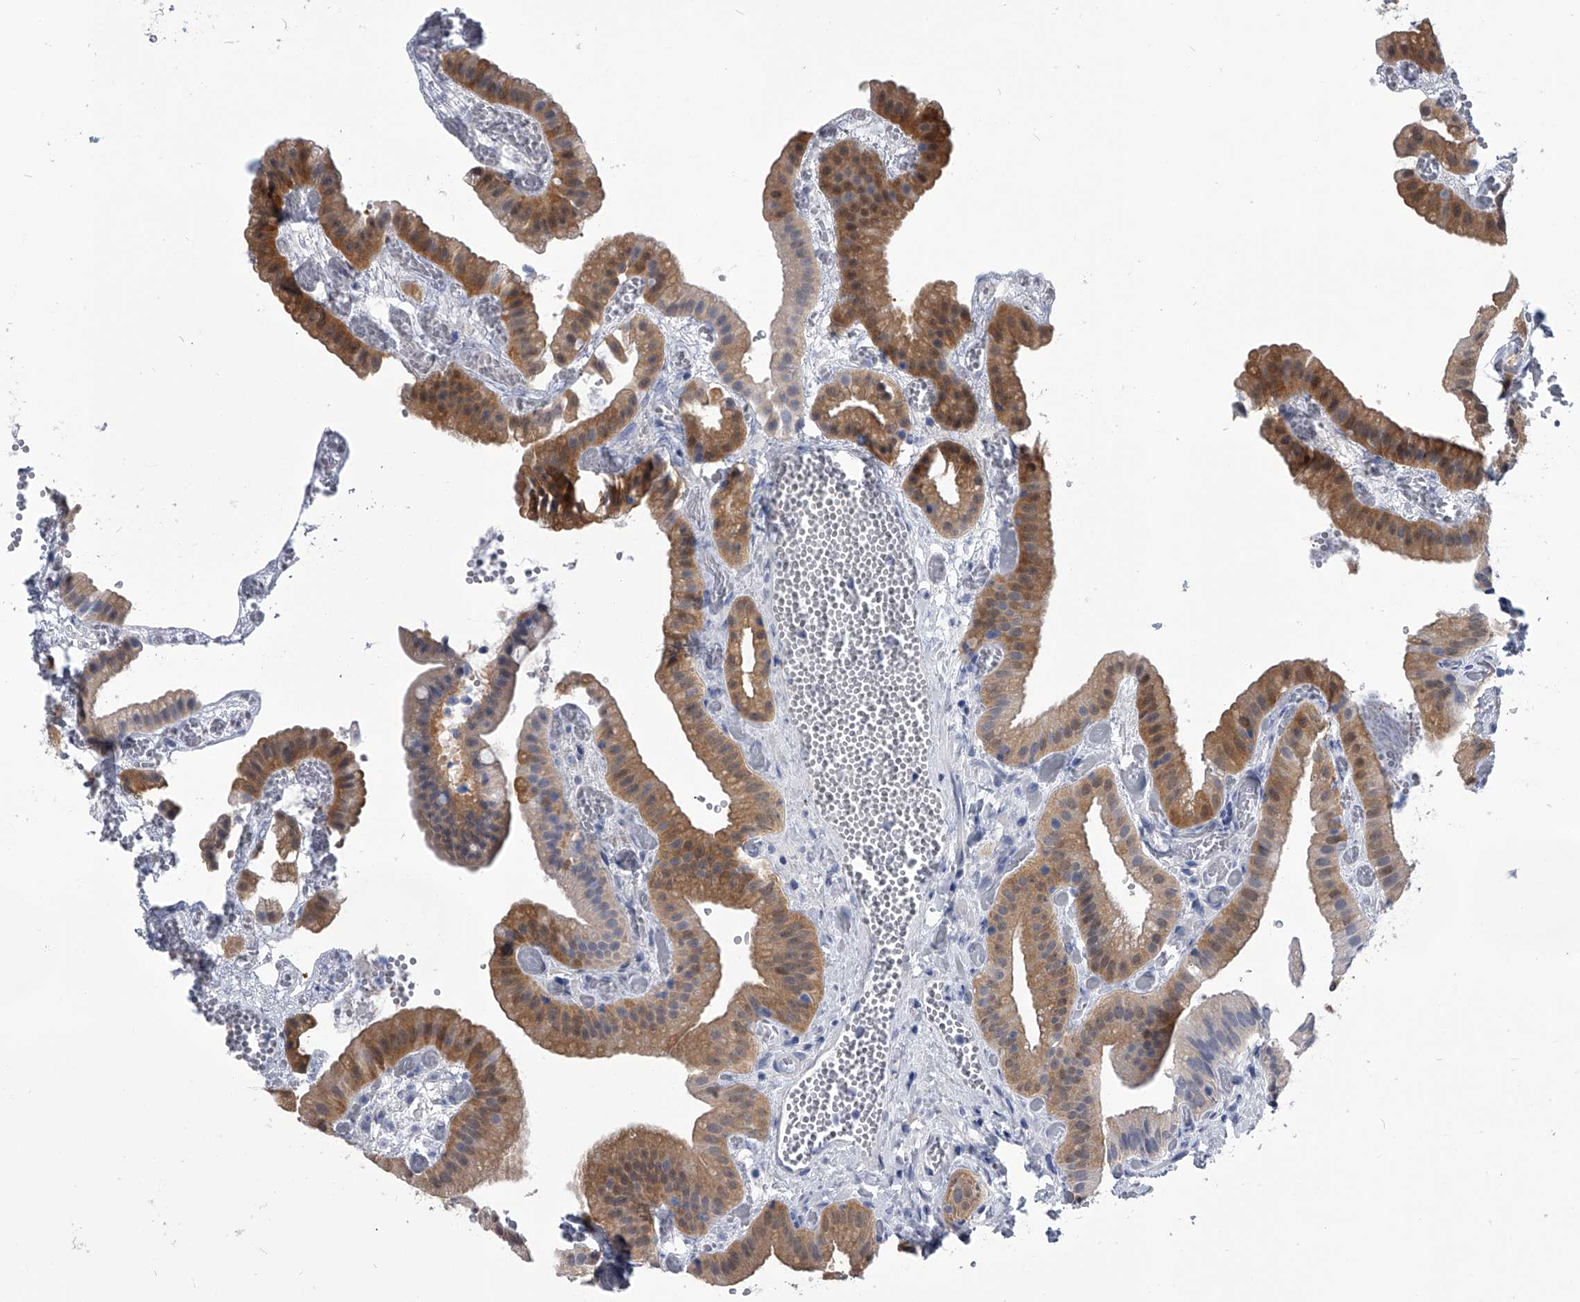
{"staining": {"intensity": "moderate", "quantity": ">75%", "location": "cytoplasmic/membranous"}, "tissue": "gallbladder", "cell_type": "Glandular cells", "image_type": "normal", "snomed": [{"axis": "morphology", "description": "Normal tissue, NOS"}, {"axis": "topography", "description": "Gallbladder"}], "caption": "The image demonstrates staining of unremarkable gallbladder, revealing moderate cytoplasmic/membranous protein positivity (brown color) within glandular cells. The protein of interest is shown in brown color, while the nuclei are stained blue.", "gene": "PDXK", "patient": {"sex": "female", "age": 64}}